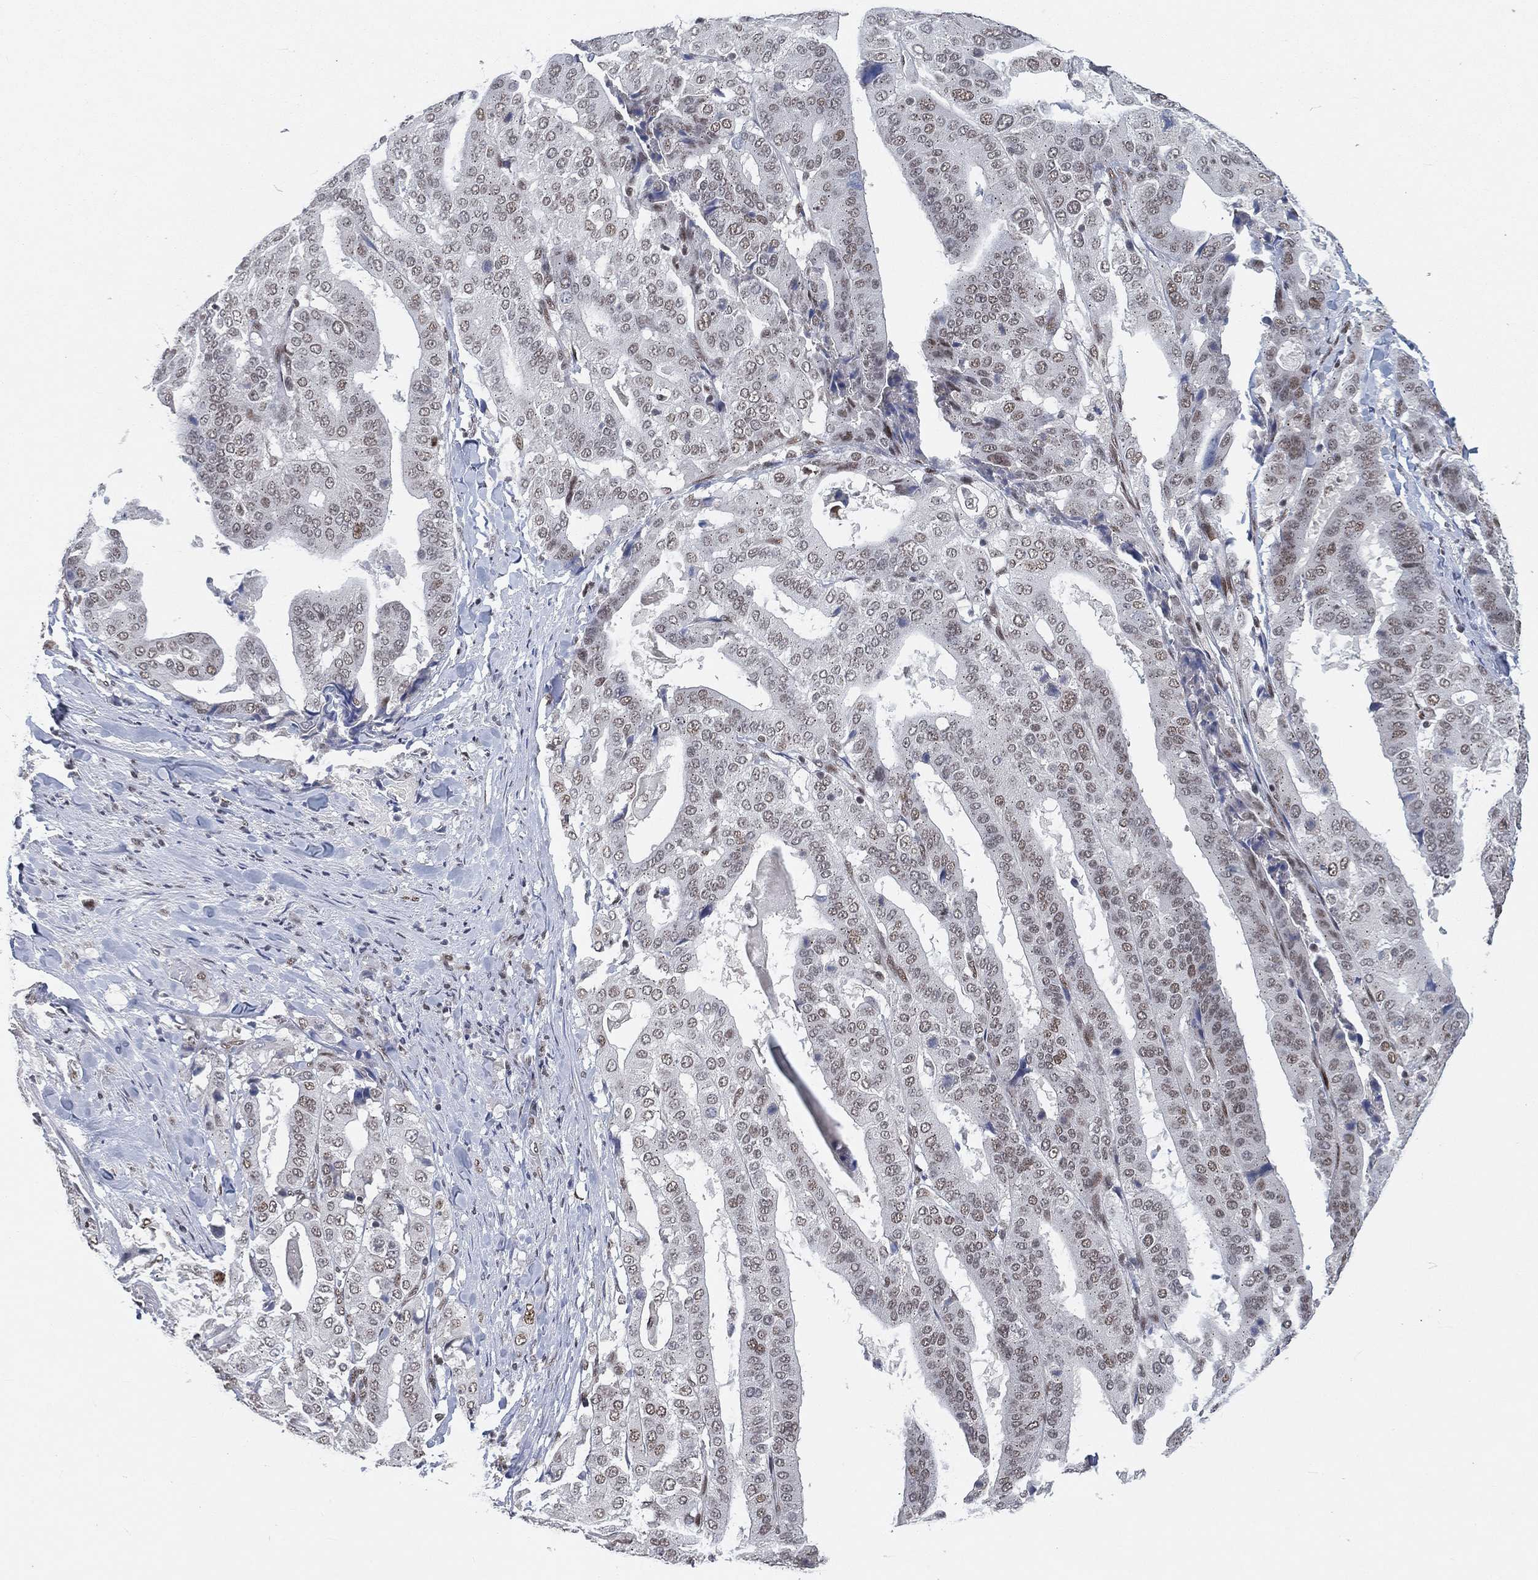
{"staining": {"intensity": "negative", "quantity": "none", "location": "none"}, "tissue": "stomach cancer", "cell_type": "Tumor cells", "image_type": "cancer", "snomed": [{"axis": "morphology", "description": "Adenocarcinoma, NOS"}, {"axis": "topography", "description": "Stomach"}], "caption": "This micrograph is of stomach cancer stained with immunohistochemistry to label a protein in brown with the nuclei are counter-stained blue. There is no positivity in tumor cells. (IHC, brightfield microscopy, high magnification).", "gene": "YLPM1", "patient": {"sex": "male", "age": 48}}